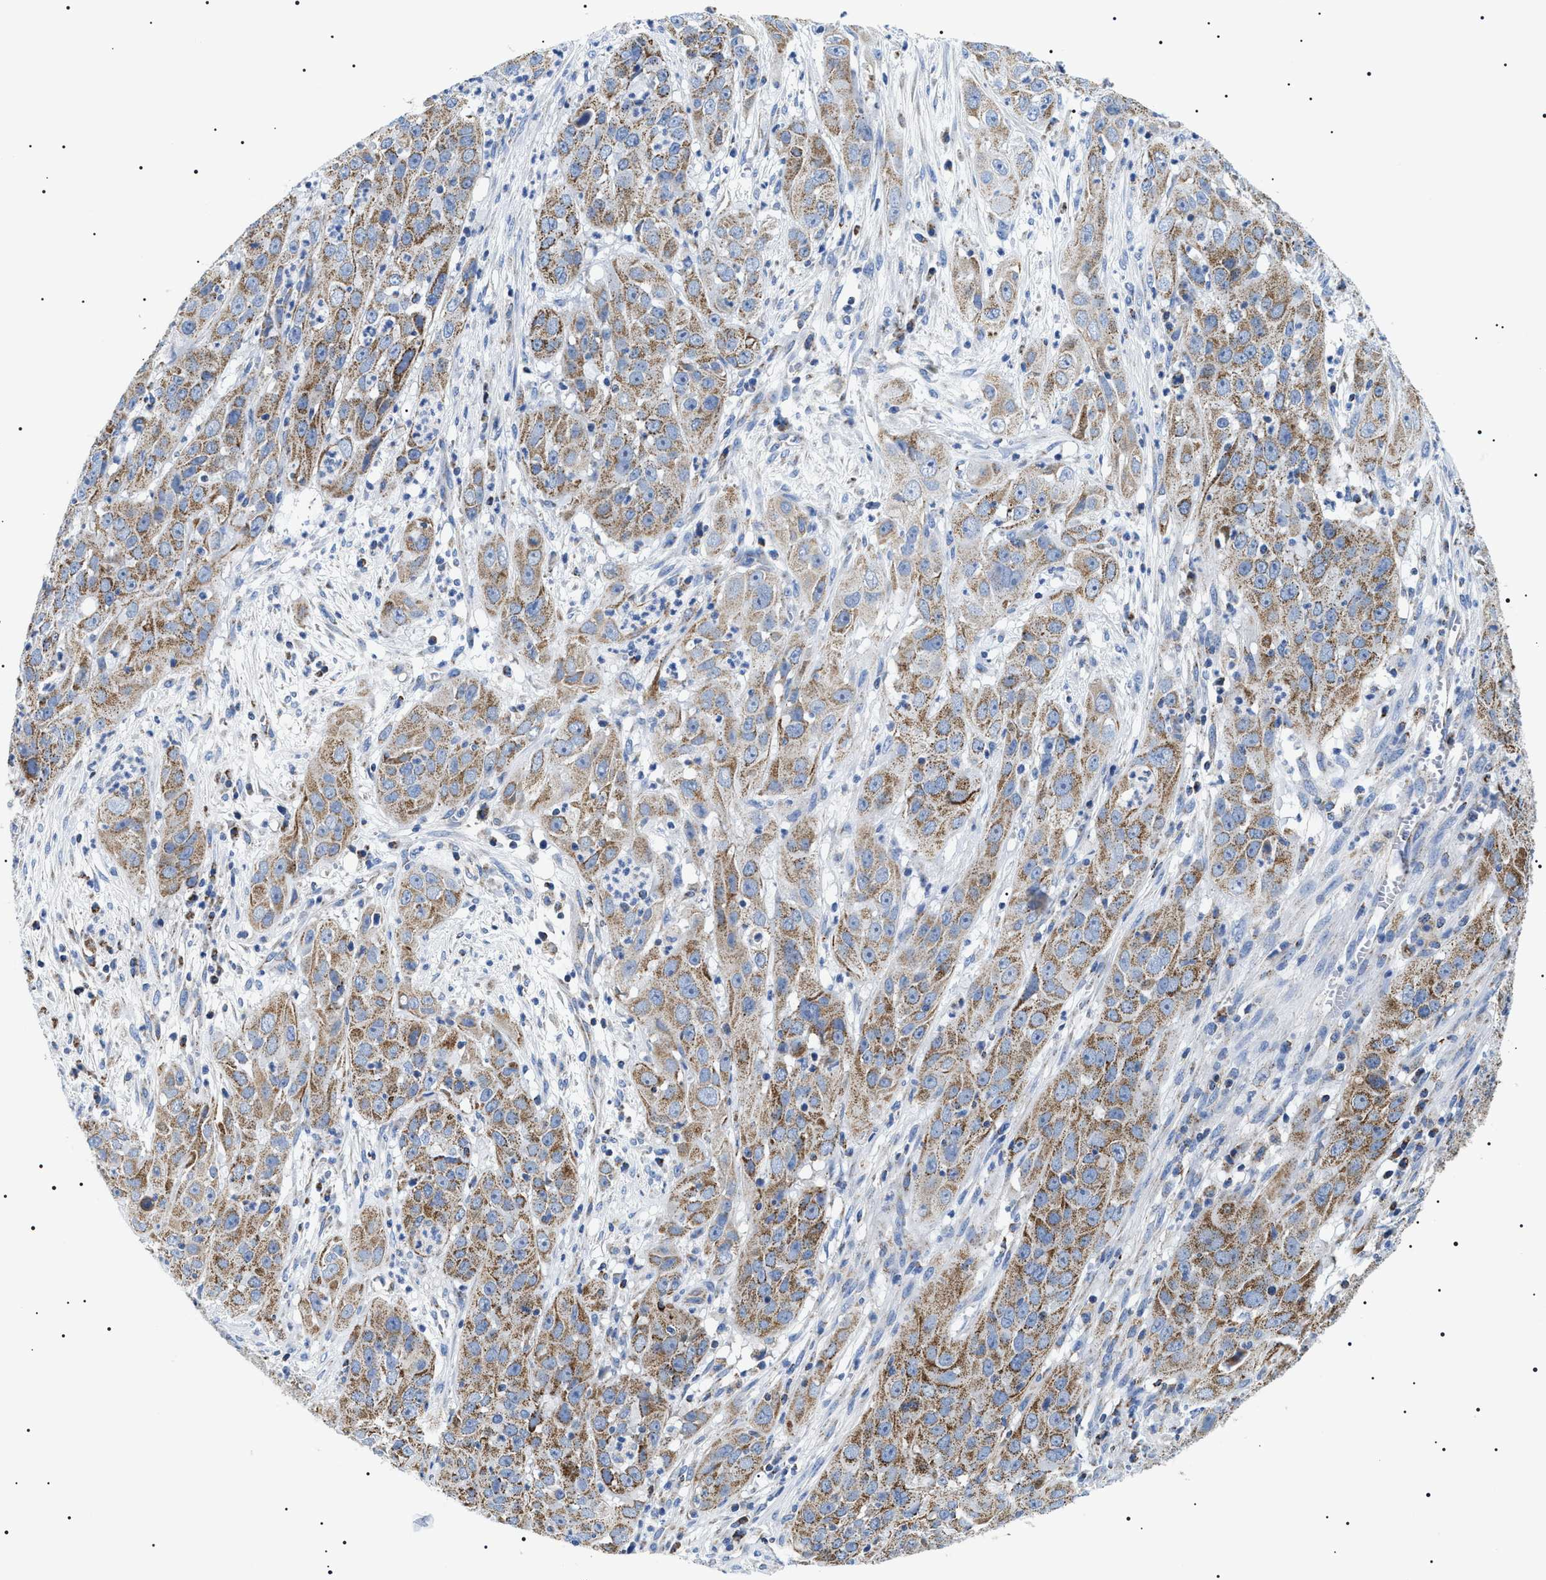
{"staining": {"intensity": "moderate", "quantity": ">75%", "location": "cytoplasmic/membranous"}, "tissue": "cervical cancer", "cell_type": "Tumor cells", "image_type": "cancer", "snomed": [{"axis": "morphology", "description": "Squamous cell carcinoma, NOS"}, {"axis": "topography", "description": "Cervix"}], "caption": "A photomicrograph of human cervical squamous cell carcinoma stained for a protein demonstrates moderate cytoplasmic/membranous brown staining in tumor cells.", "gene": "OXSM", "patient": {"sex": "female", "age": 32}}